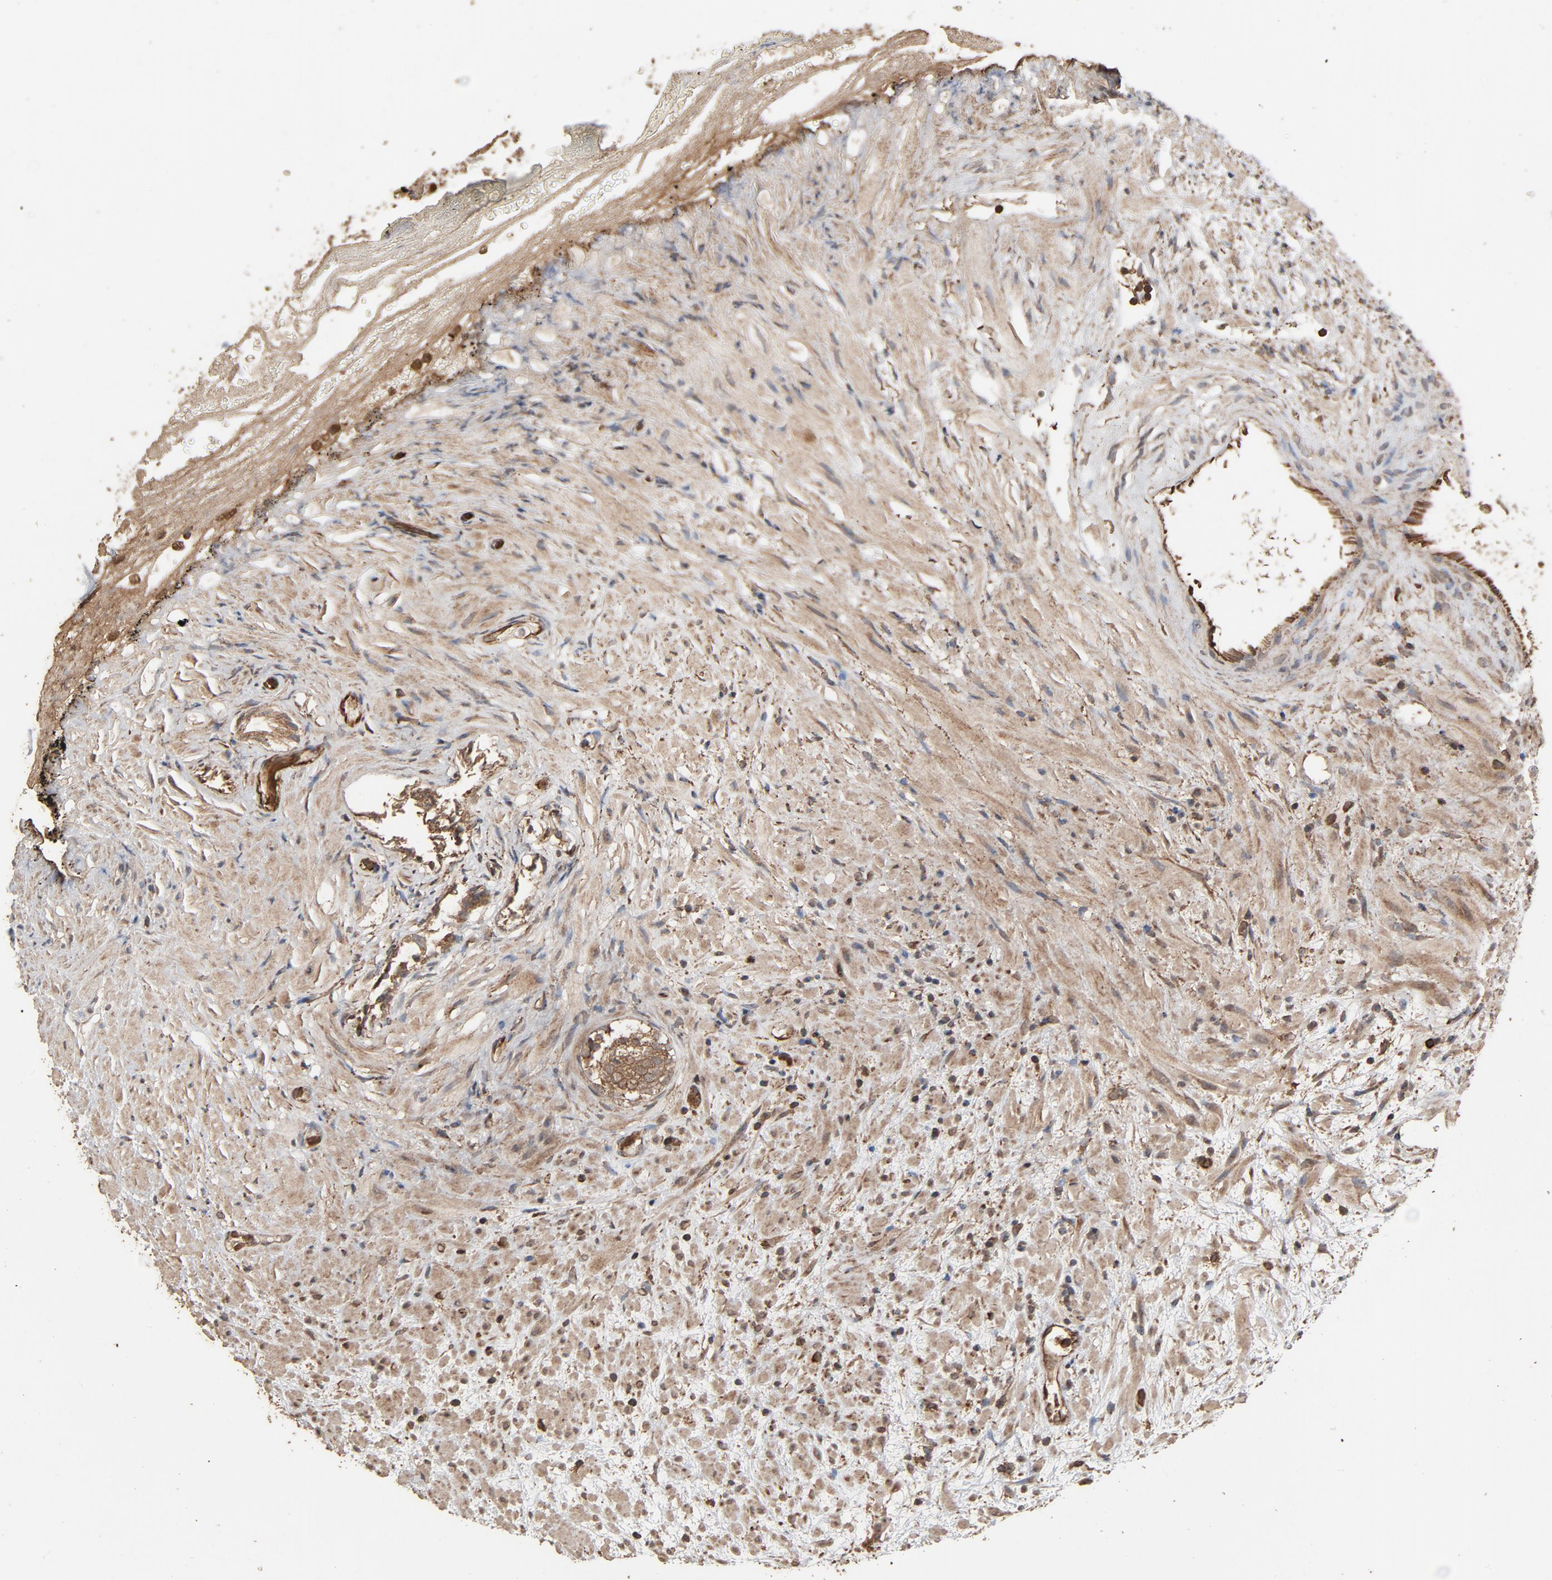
{"staining": {"intensity": "moderate", "quantity": "25%-75%", "location": "cytoplasmic/membranous"}, "tissue": "prostate", "cell_type": "Glandular cells", "image_type": "normal", "snomed": [{"axis": "morphology", "description": "Normal tissue, NOS"}, {"axis": "topography", "description": "Prostate"}], "caption": "Prostate stained with a brown dye demonstrates moderate cytoplasmic/membranous positive staining in approximately 25%-75% of glandular cells.", "gene": "RPS6KA6", "patient": {"sex": "male", "age": 76}}